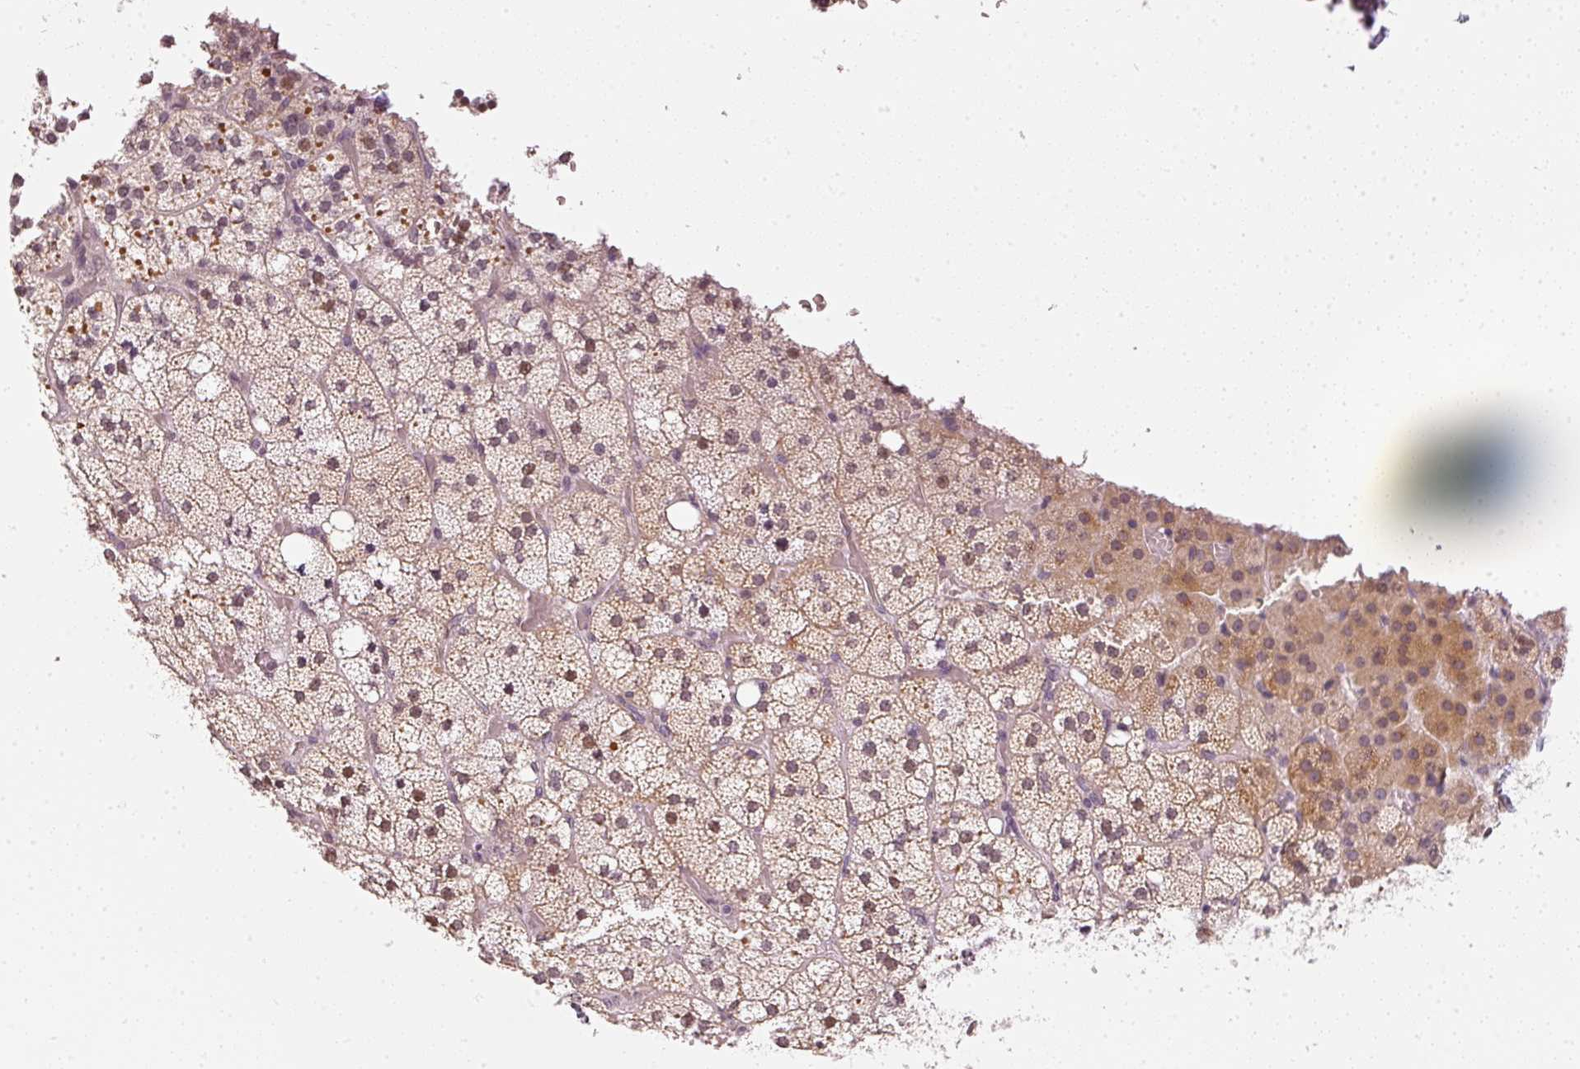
{"staining": {"intensity": "moderate", "quantity": "25%-75%", "location": "cytoplasmic/membranous,nuclear"}, "tissue": "adrenal gland", "cell_type": "Glandular cells", "image_type": "normal", "snomed": [{"axis": "morphology", "description": "Normal tissue, NOS"}, {"axis": "topography", "description": "Adrenal gland"}], "caption": "Immunohistochemical staining of unremarkable adrenal gland exhibits moderate cytoplasmic/membranous,nuclear protein positivity in approximately 25%-75% of glandular cells. (DAB IHC with brightfield microscopy, high magnification).", "gene": "NRDE2", "patient": {"sex": "male", "age": 53}}